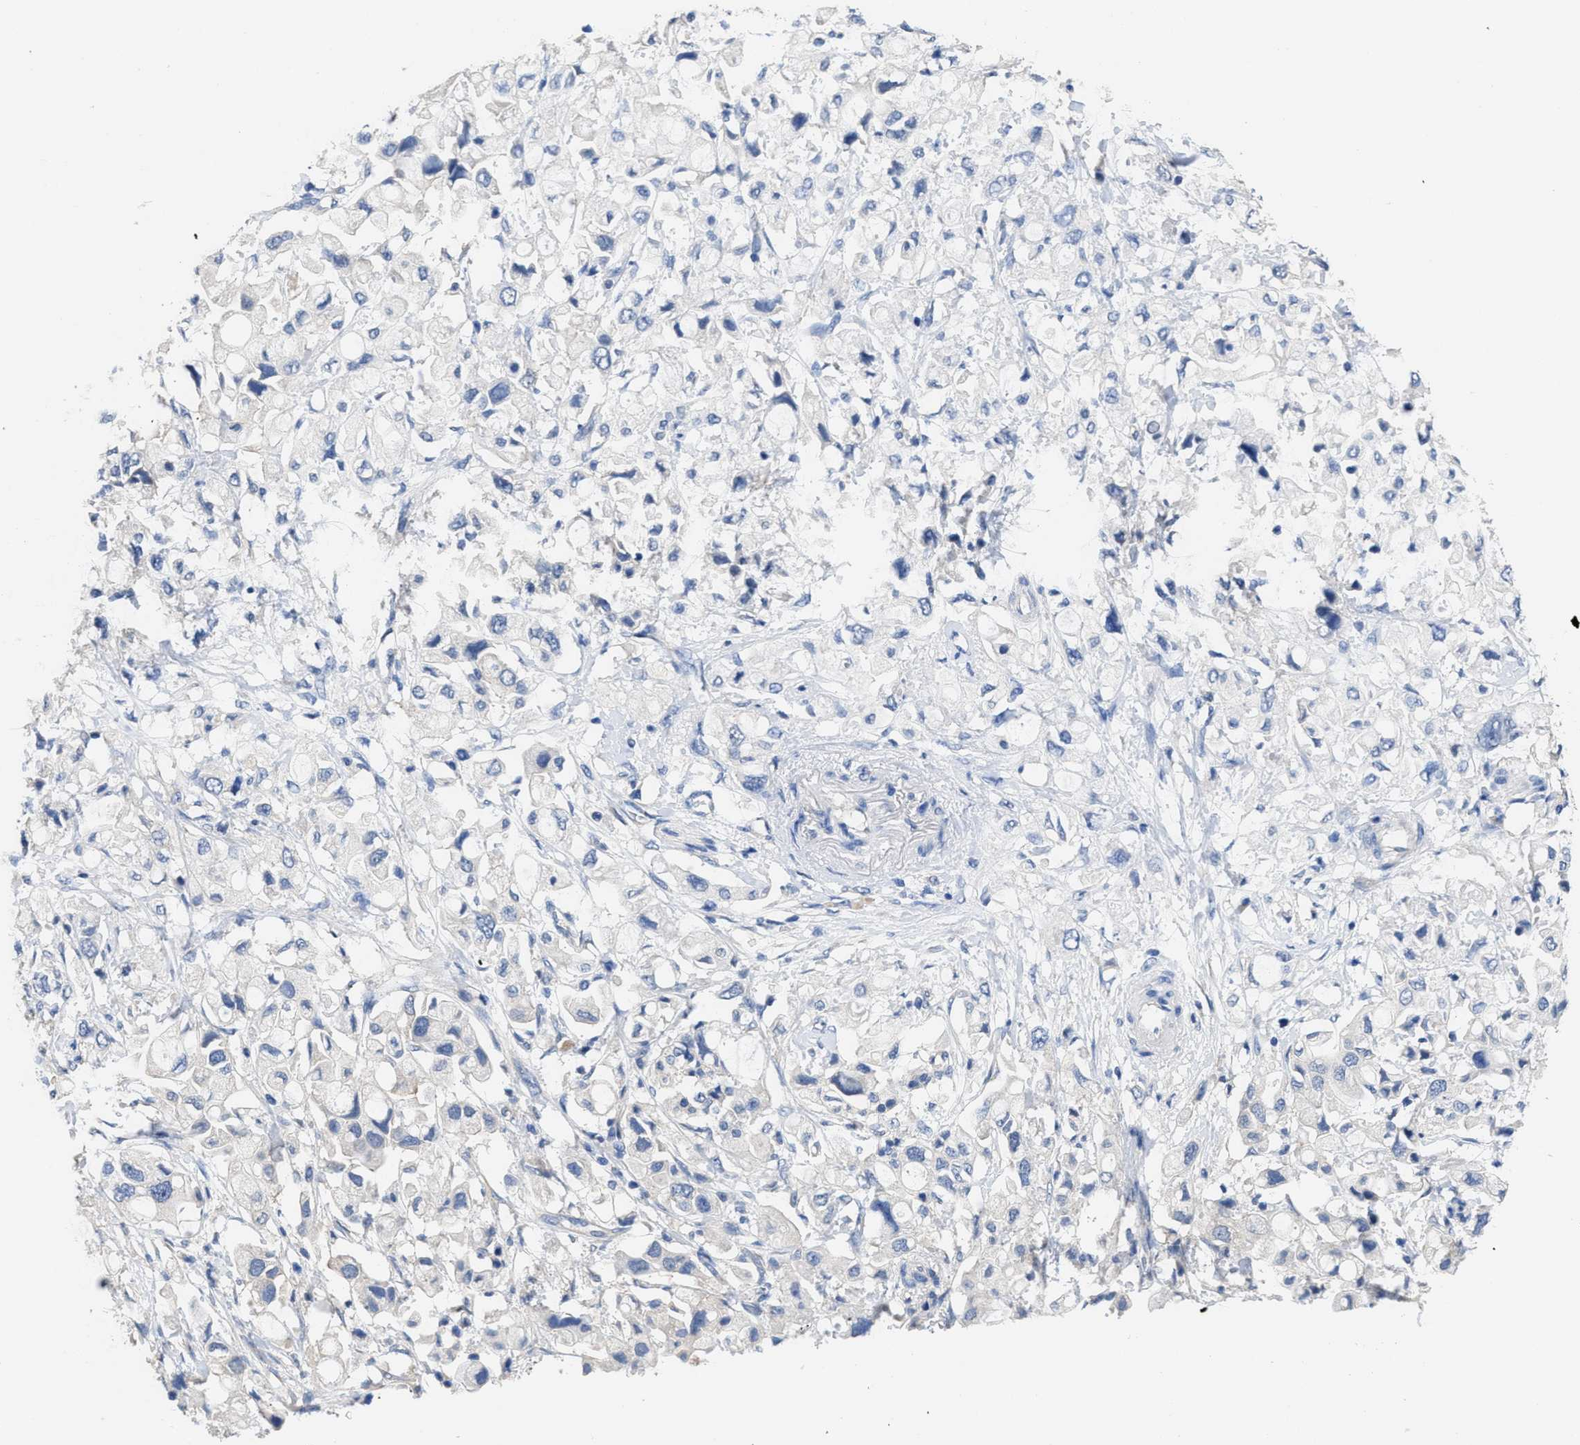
{"staining": {"intensity": "negative", "quantity": "none", "location": "none"}, "tissue": "pancreatic cancer", "cell_type": "Tumor cells", "image_type": "cancer", "snomed": [{"axis": "morphology", "description": "Adenocarcinoma, NOS"}, {"axis": "topography", "description": "Pancreas"}], "caption": "Immunohistochemical staining of pancreatic adenocarcinoma shows no significant staining in tumor cells.", "gene": "CA9", "patient": {"sex": "female", "age": 56}}